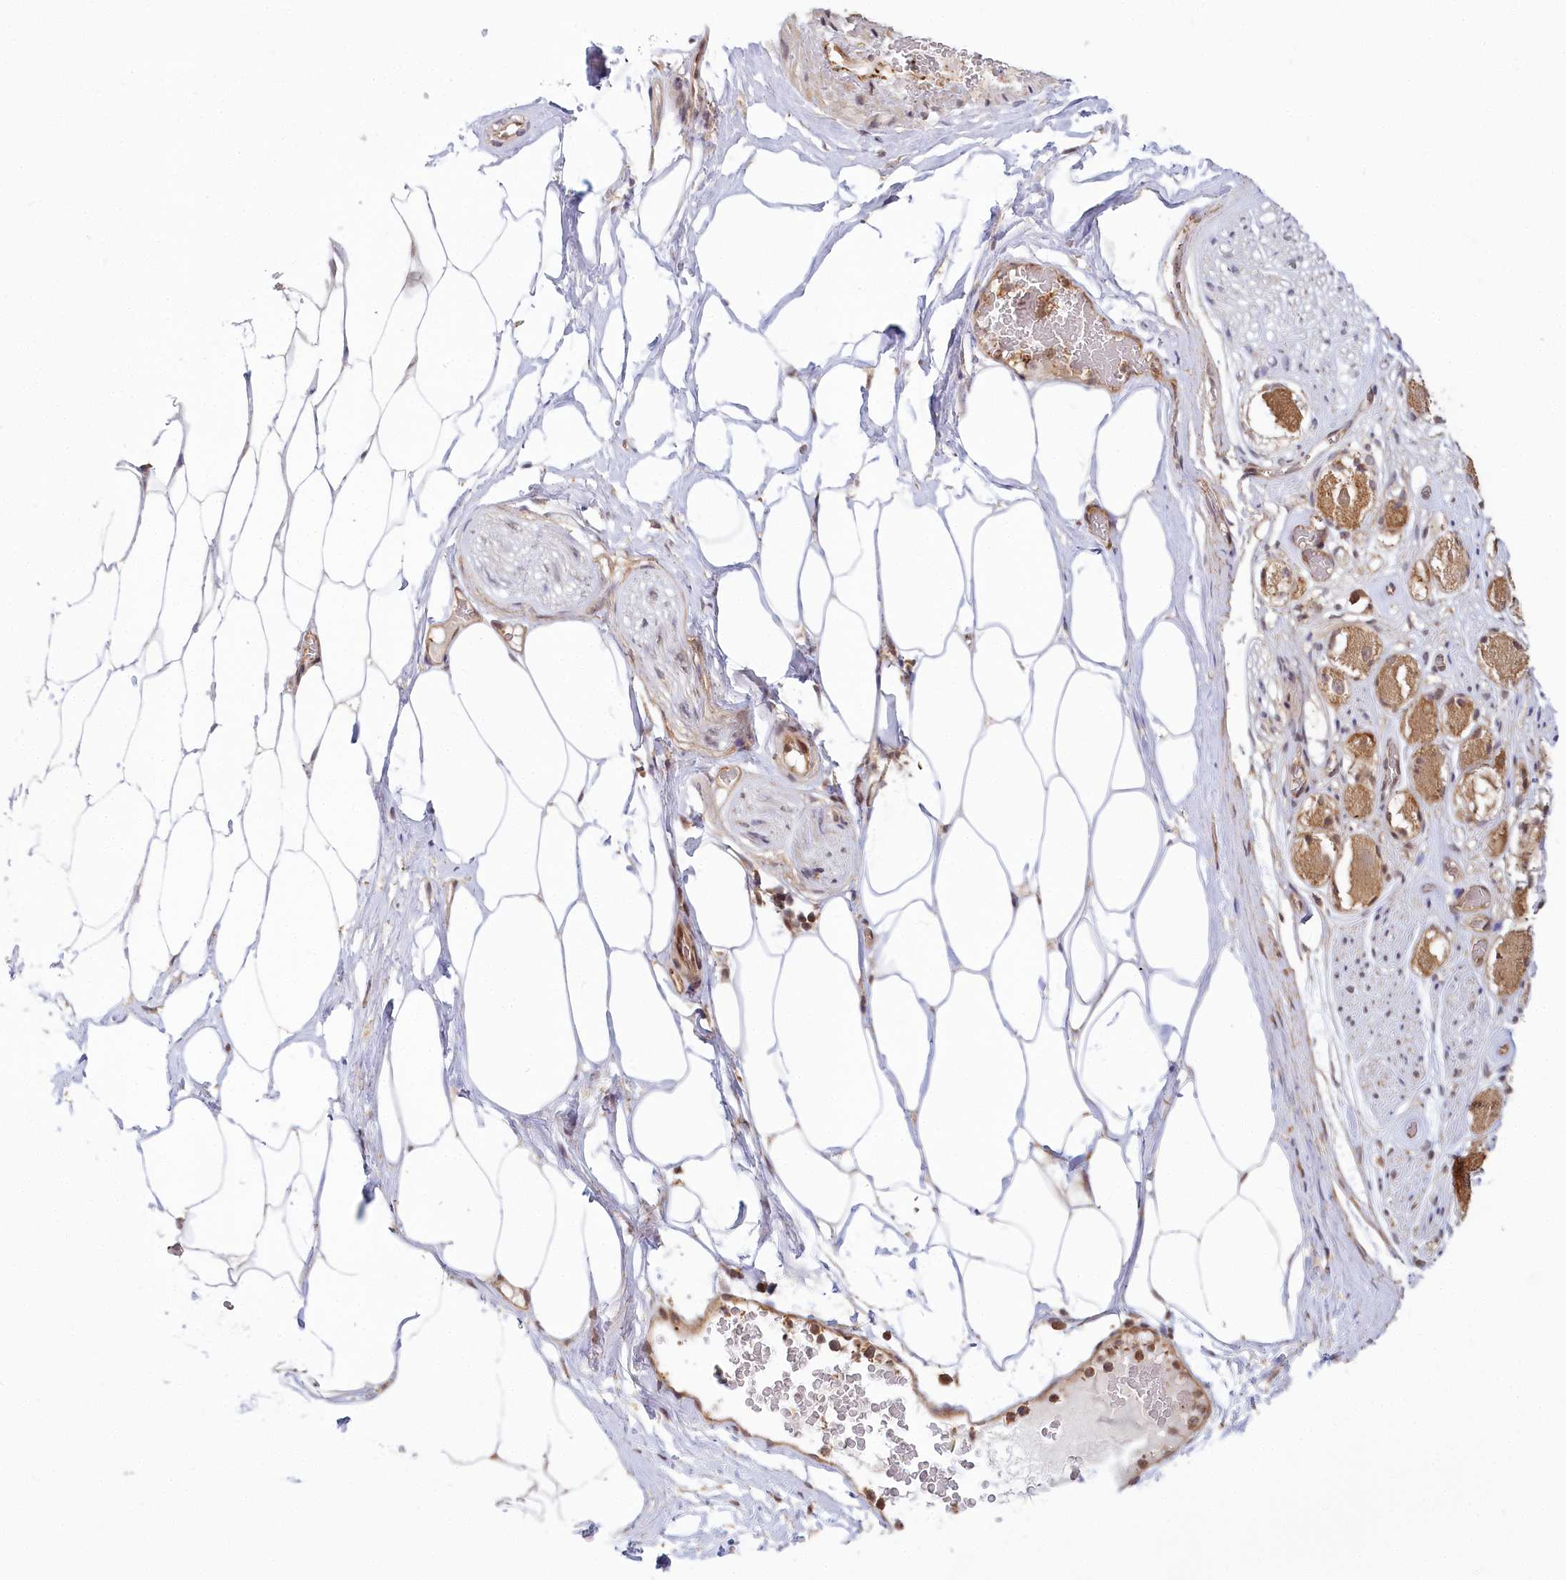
{"staining": {"intensity": "weak", "quantity": "<25%", "location": "cytoplasmic/membranous"}, "tissue": "adipose tissue", "cell_type": "Adipocytes", "image_type": "normal", "snomed": [{"axis": "morphology", "description": "Normal tissue, NOS"}, {"axis": "morphology", "description": "Adenocarcinoma, Low grade"}, {"axis": "topography", "description": "Prostate"}, {"axis": "topography", "description": "Peripheral nerve tissue"}], "caption": "Histopathology image shows no significant protein positivity in adipocytes of normal adipose tissue. The staining is performed using DAB brown chromogen with nuclei counter-stained in using hematoxylin.", "gene": "CEP70", "patient": {"sex": "male", "age": 63}}